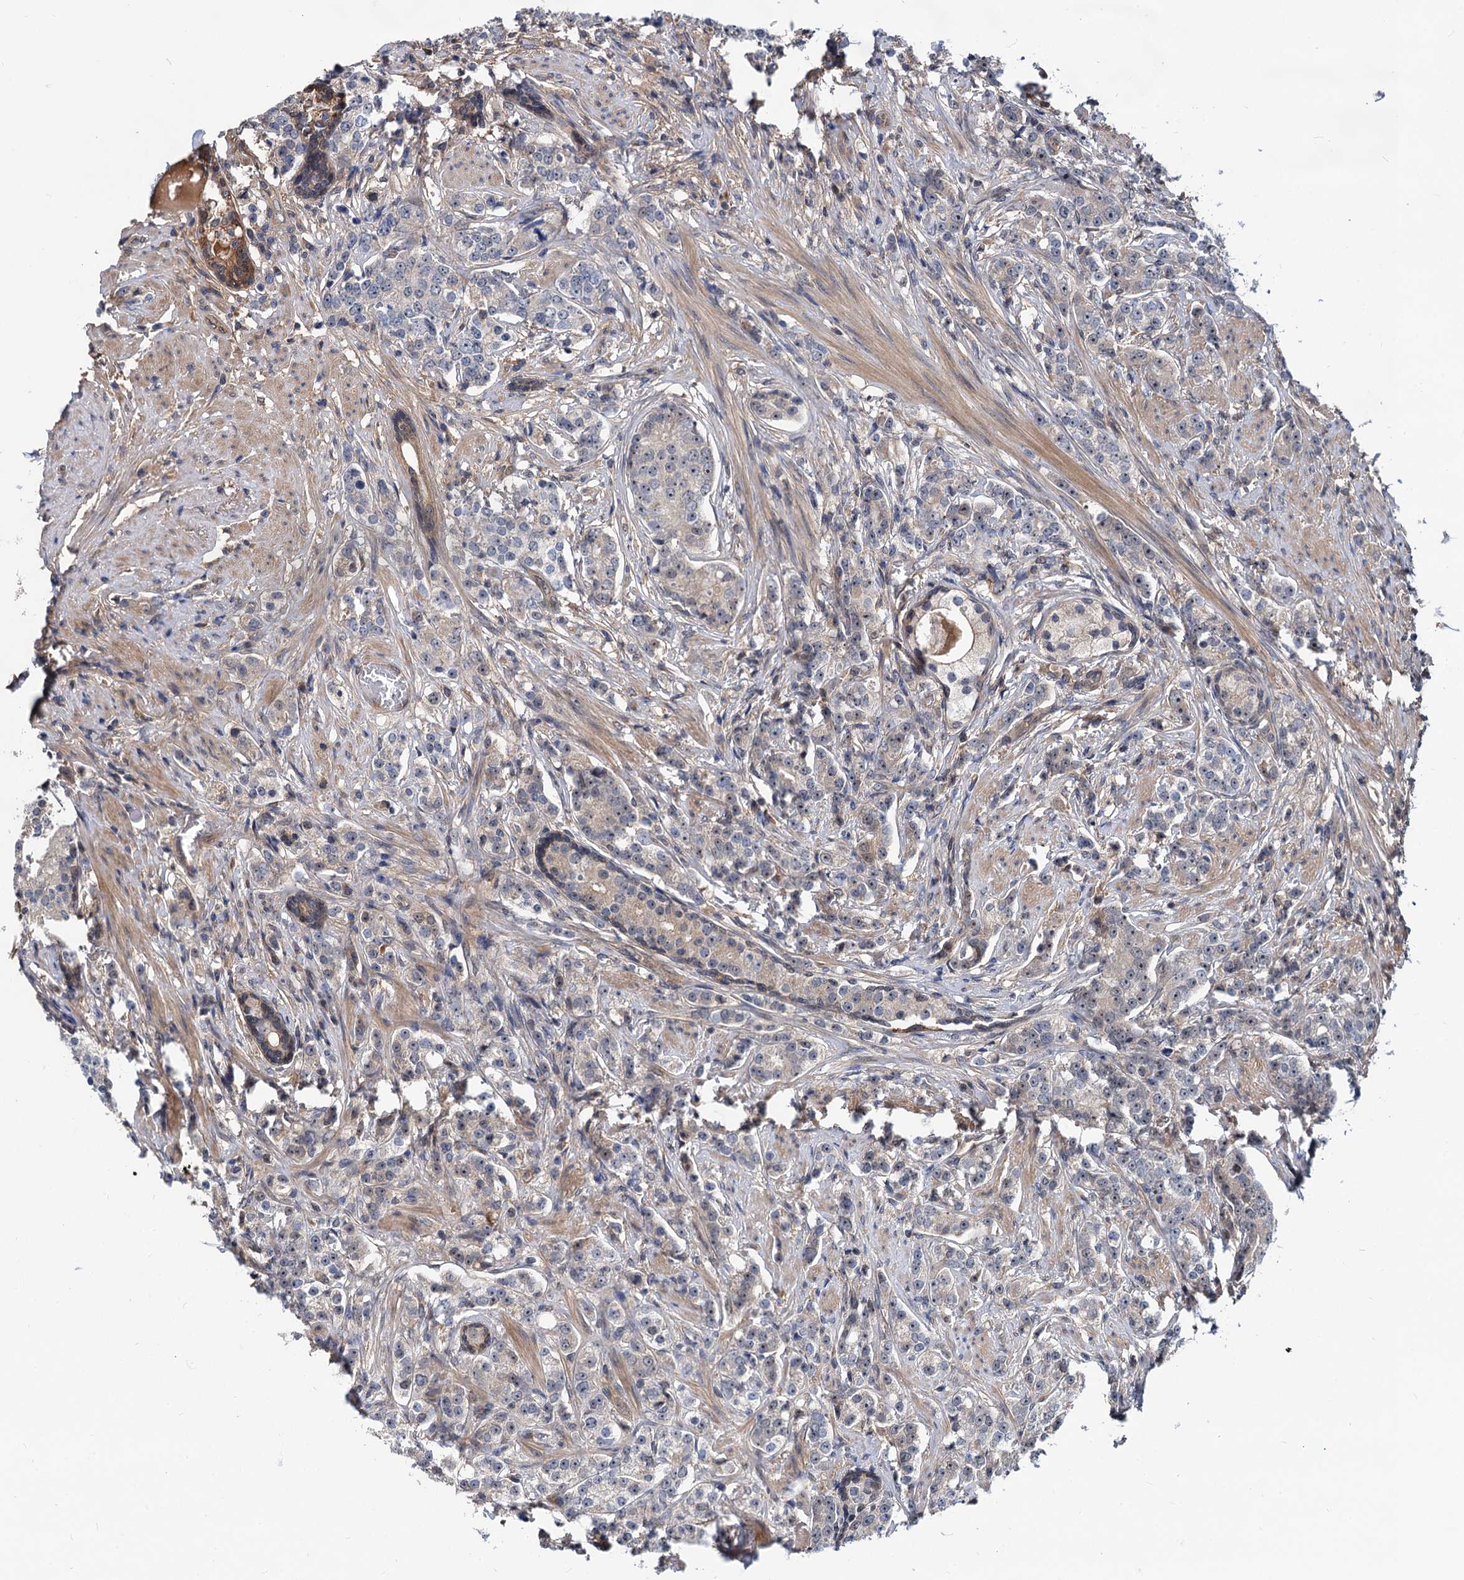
{"staining": {"intensity": "negative", "quantity": "none", "location": "none"}, "tissue": "prostate cancer", "cell_type": "Tumor cells", "image_type": "cancer", "snomed": [{"axis": "morphology", "description": "Adenocarcinoma, High grade"}, {"axis": "topography", "description": "Prostate"}], "caption": "Human prostate cancer stained for a protein using immunohistochemistry (IHC) displays no positivity in tumor cells.", "gene": "SNX15", "patient": {"sex": "male", "age": 69}}